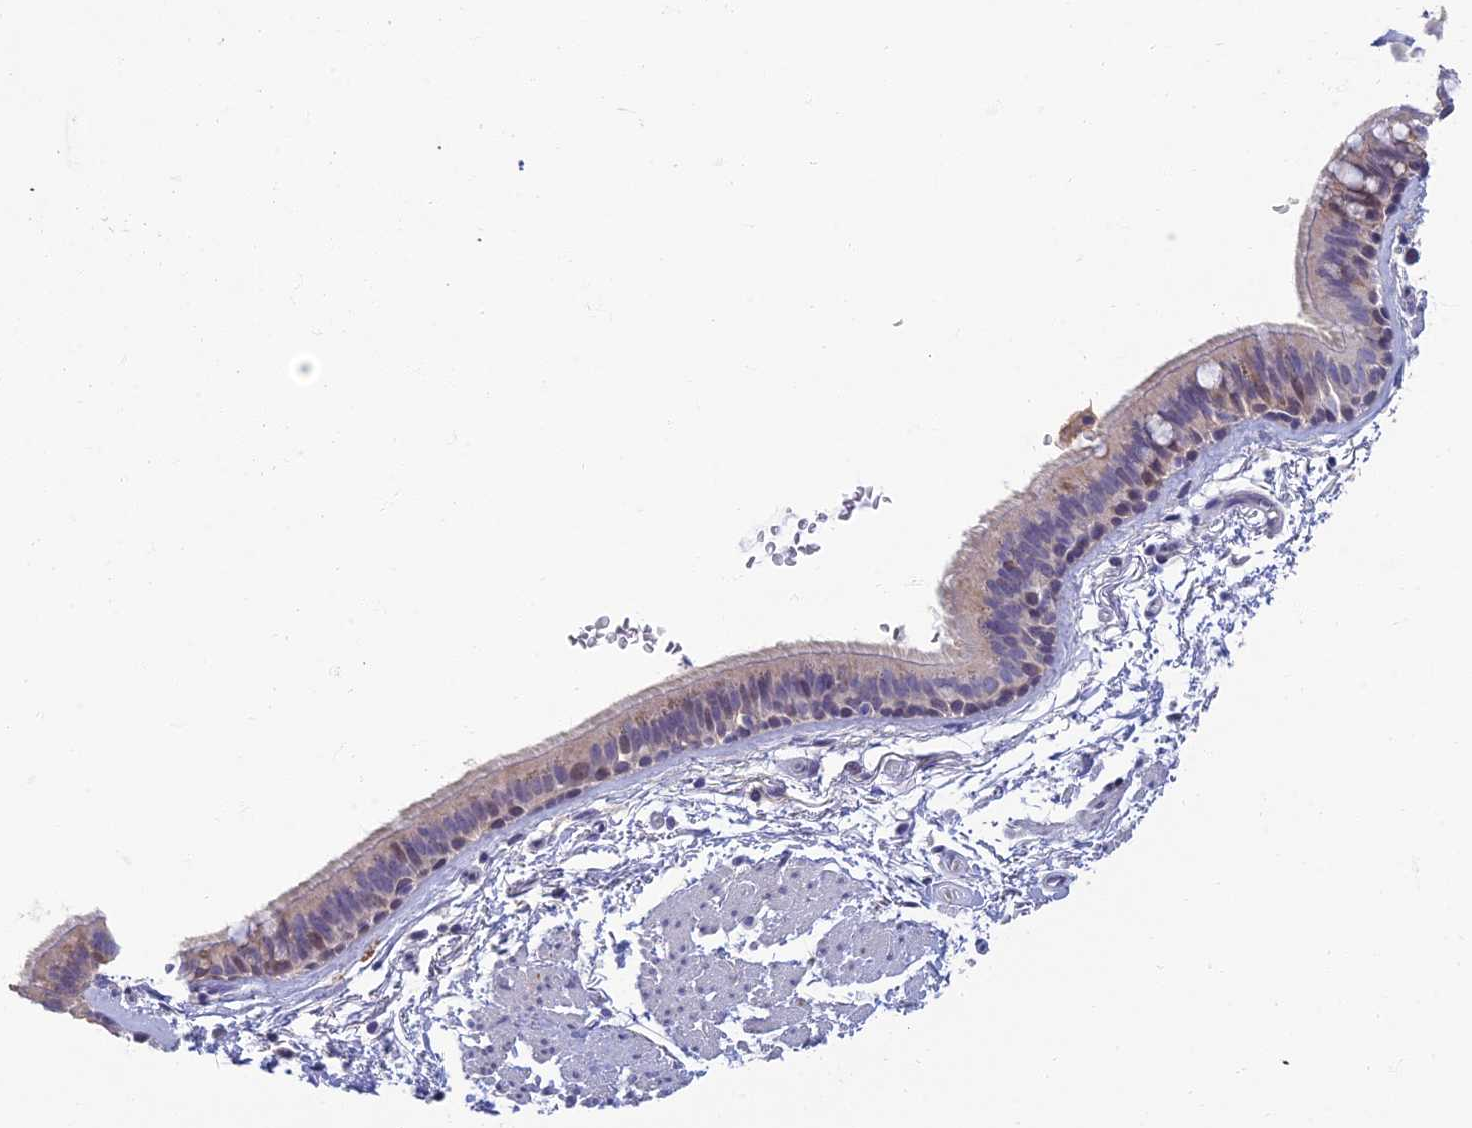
{"staining": {"intensity": "weak", "quantity": "<25%", "location": "nuclear"}, "tissue": "bronchus", "cell_type": "Respiratory epithelial cells", "image_type": "normal", "snomed": [{"axis": "morphology", "description": "Normal tissue, NOS"}, {"axis": "topography", "description": "Lymph node"}, {"axis": "topography", "description": "Bronchus"}], "caption": "An immunohistochemistry (IHC) image of unremarkable bronchus is shown. There is no staining in respiratory epithelial cells of bronchus. (DAB (3,3'-diaminobenzidine) IHC with hematoxylin counter stain).", "gene": "NEURL1", "patient": {"sex": "female", "age": 70}}